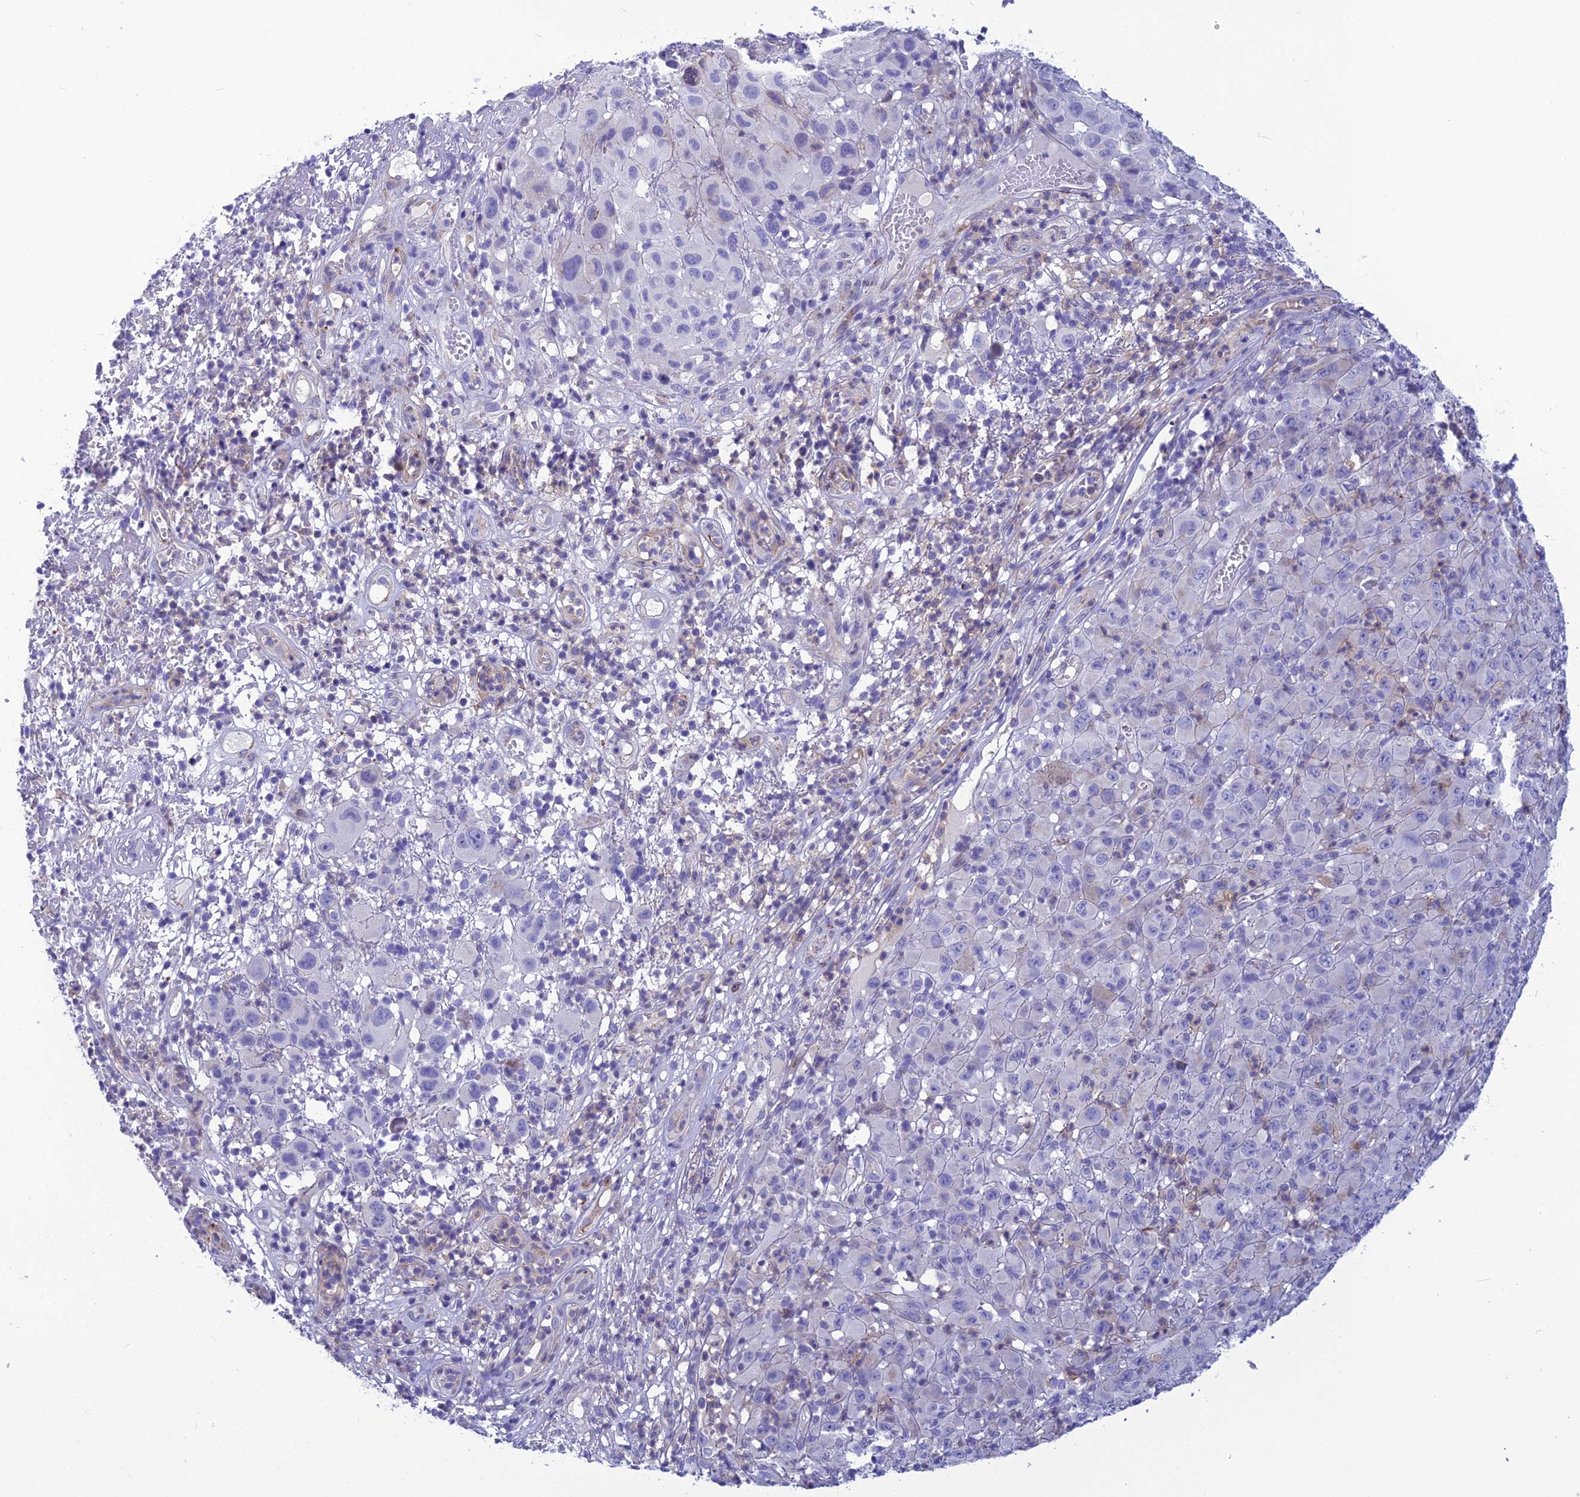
{"staining": {"intensity": "negative", "quantity": "none", "location": "none"}, "tissue": "melanoma", "cell_type": "Tumor cells", "image_type": "cancer", "snomed": [{"axis": "morphology", "description": "Malignant melanoma, NOS"}, {"axis": "topography", "description": "Skin"}], "caption": "IHC of melanoma reveals no positivity in tumor cells.", "gene": "POMGNT1", "patient": {"sex": "male", "age": 73}}